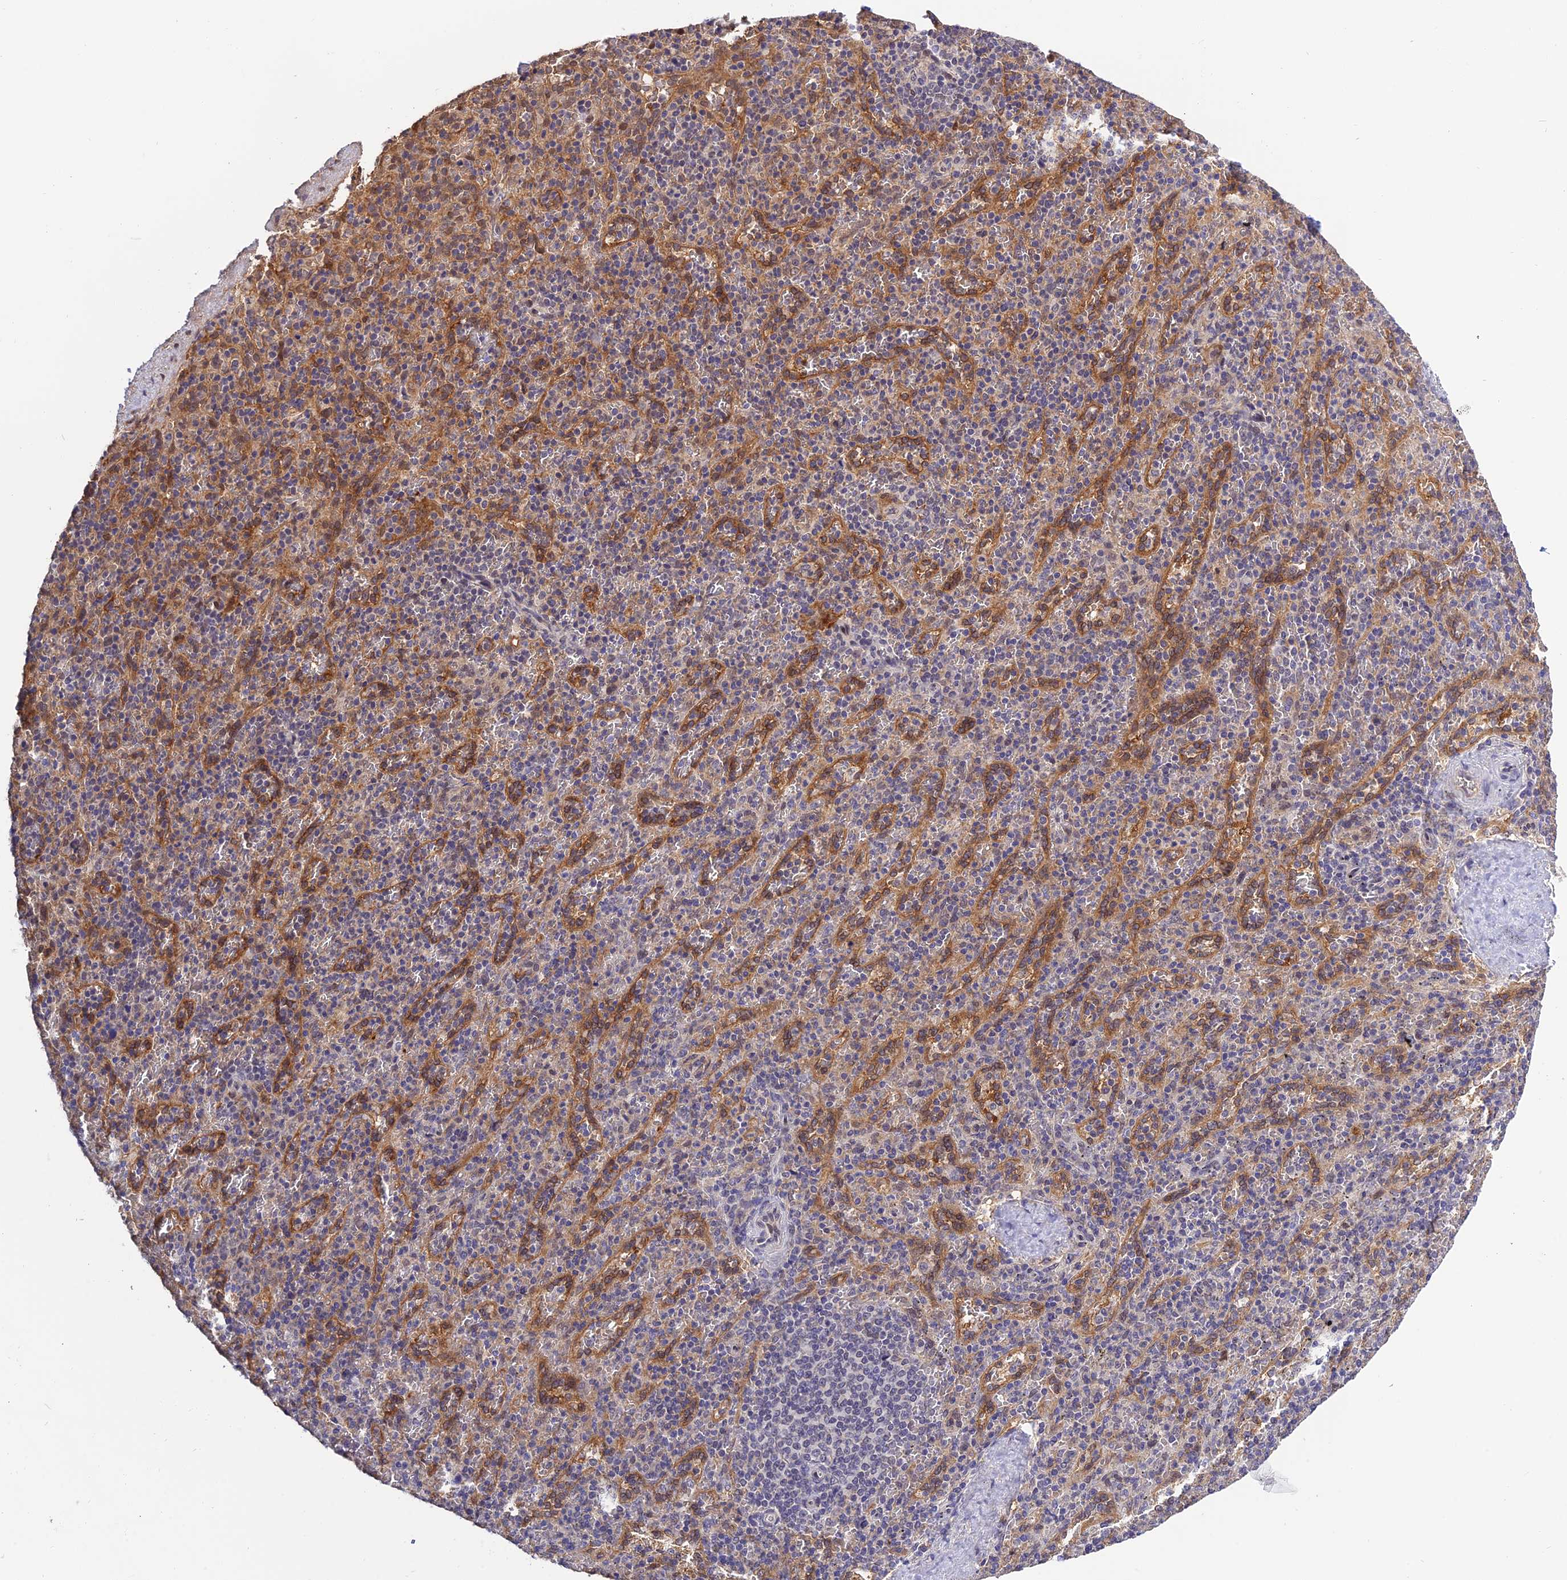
{"staining": {"intensity": "negative", "quantity": "none", "location": "none"}, "tissue": "spleen", "cell_type": "Cells in red pulp", "image_type": "normal", "snomed": [{"axis": "morphology", "description": "Normal tissue, NOS"}, {"axis": "topography", "description": "Spleen"}], "caption": "Immunohistochemistry image of normal human spleen stained for a protein (brown), which displays no expression in cells in red pulp.", "gene": "MNS1", "patient": {"sex": "male", "age": 82}}